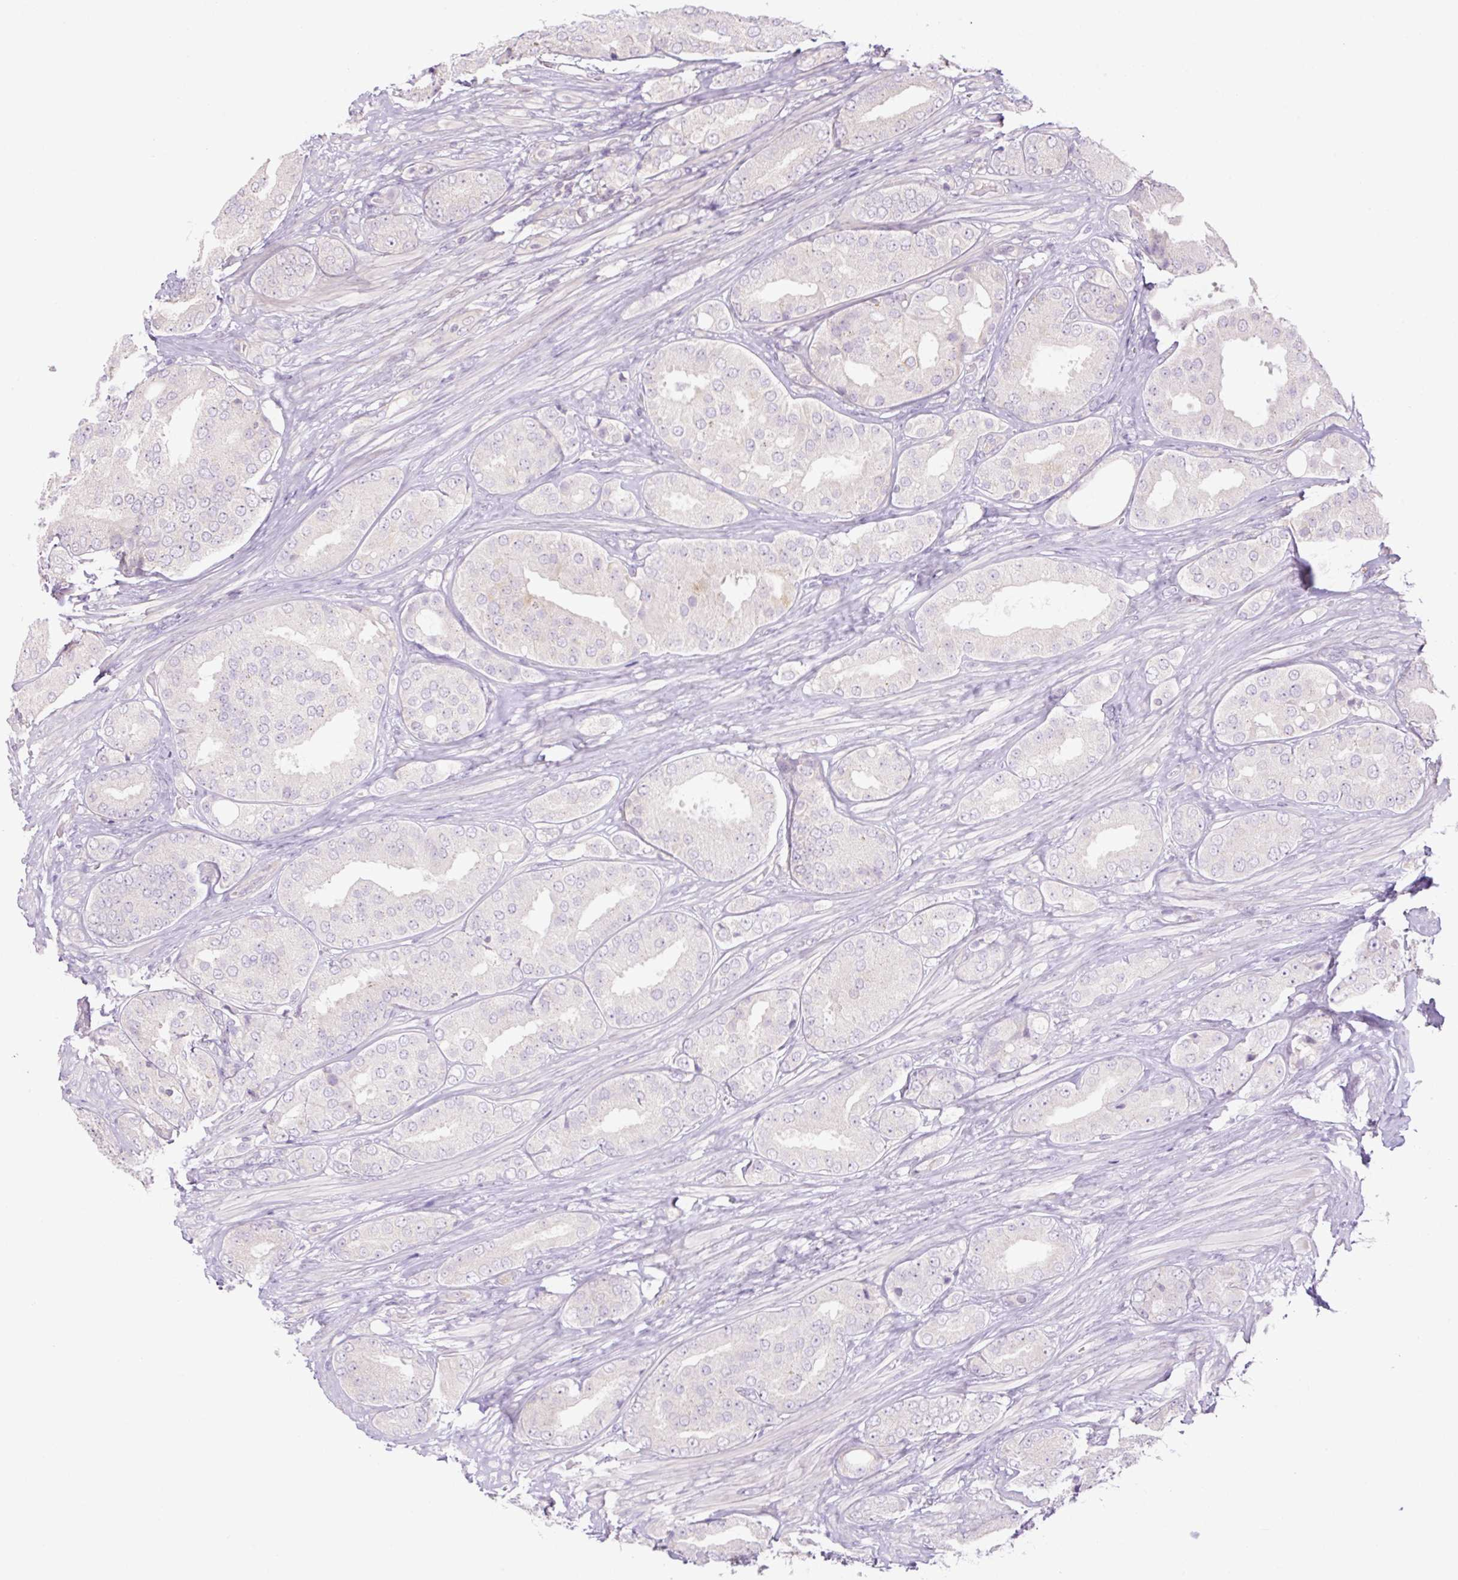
{"staining": {"intensity": "negative", "quantity": "none", "location": "none"}, "tissue": "prostate cancer", "cell_type": "Tumor cells", "image_type": "cancer", "snomed": [{"axis": "morphology", "description": "Adenocarcinoma, High grade"}, {"axis": "topography", "description": "Prostate"}], "caption": "The image exhibits no significant positivity in tumor cells of high-grade adenocarcinoma (prostate).", "gene": "GRID2", "patient": {"sex": "male", "age": 63}}